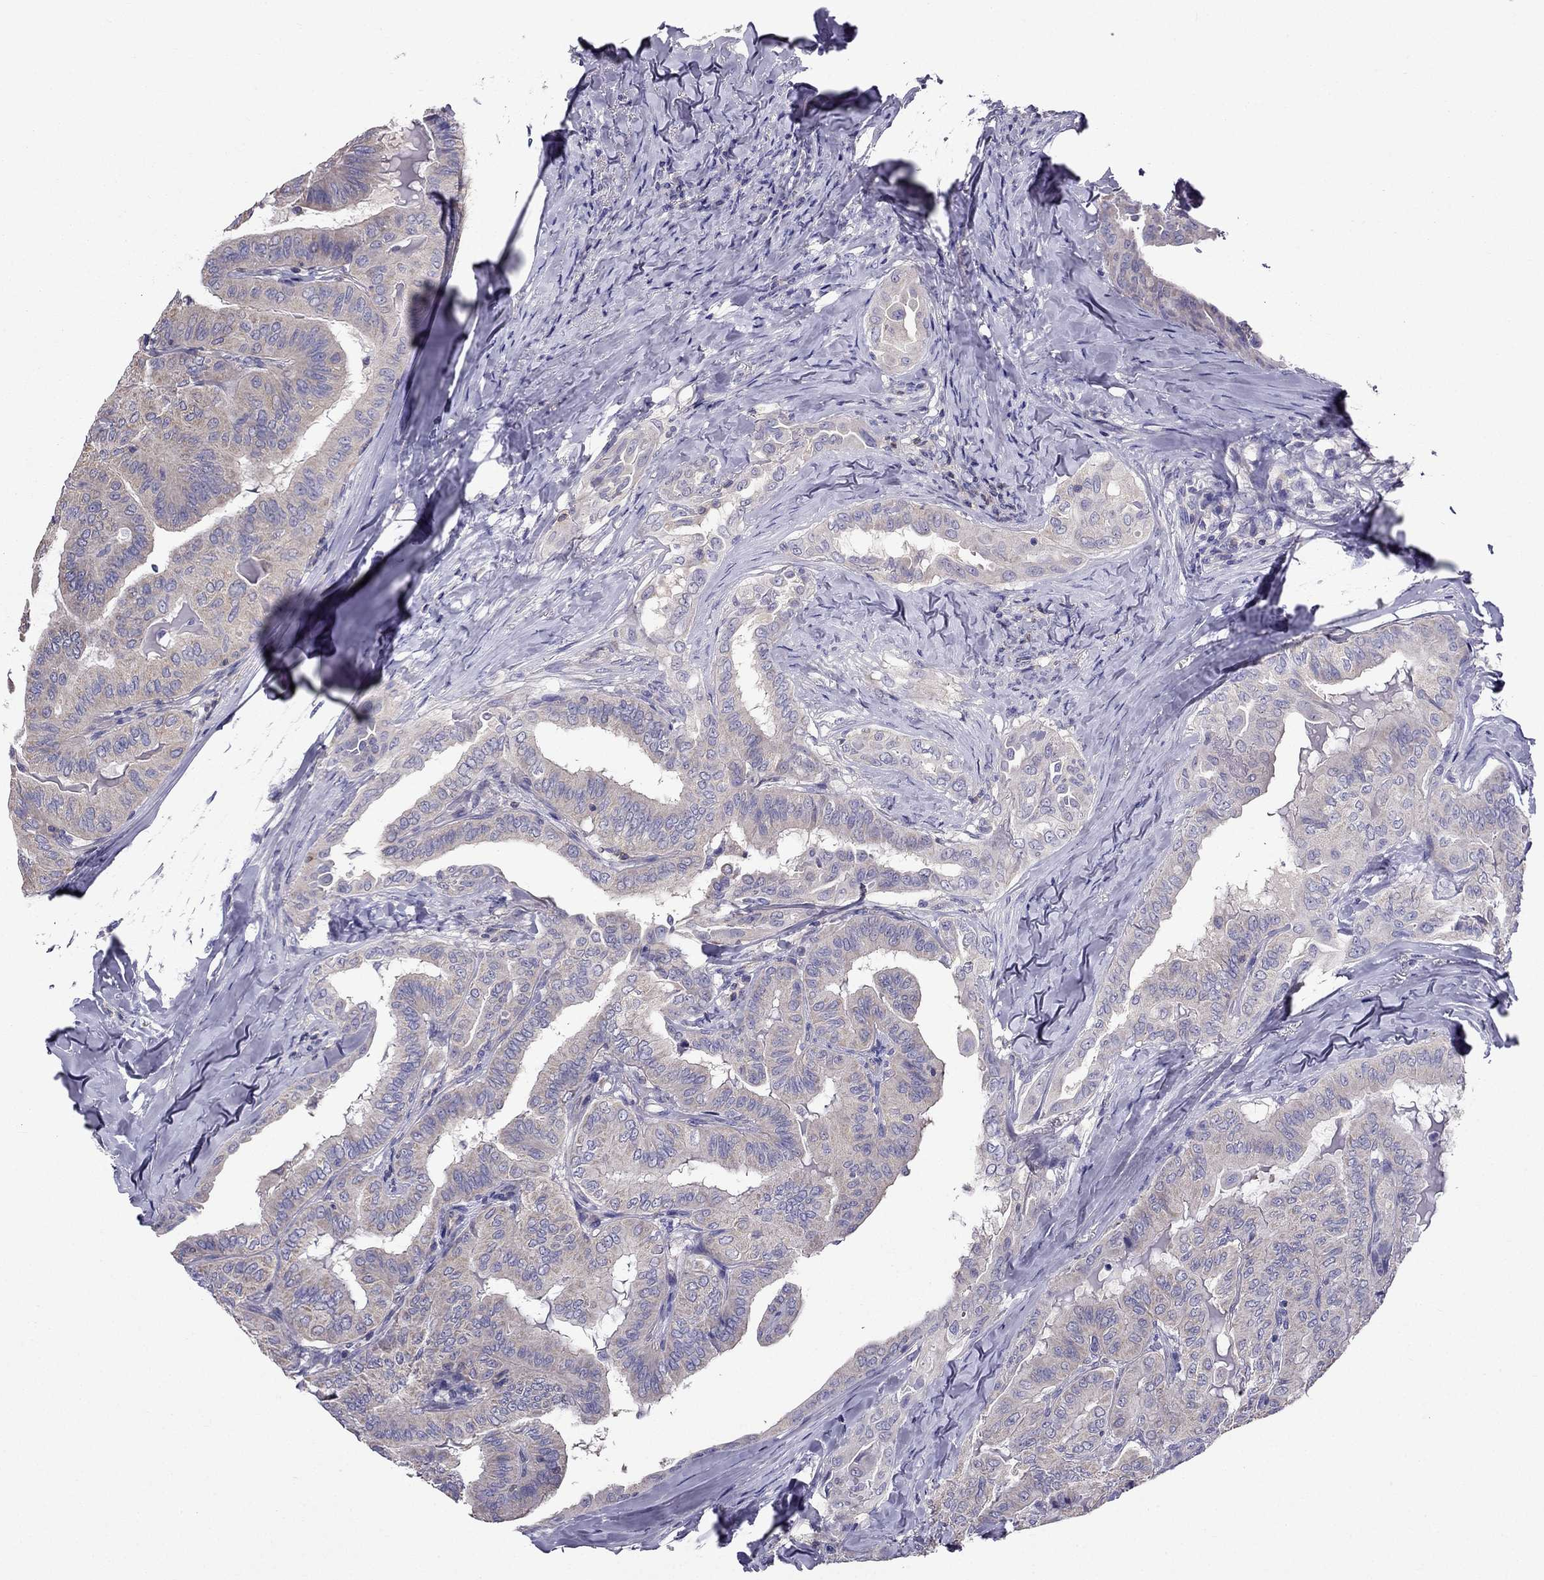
{"staining": {"intensity": "weak", "quantity": "<25%", "location": "cytoplasmic/membranous"}, "tissue": "thyroid cancer", "cell_type": "Tumor cells", "image_type": "cancer", "snomed": [{"axis": "morphology", "description": "Papillary adenocarcinoma, NOS"}, {"axis": "topography", "description": "Thyroid gland"}], "caption": "Papillary adenocarcinoma (thyroid) was stained to show a protein in brown. There is no significant expression in tumor cells. Nuclei are stained in blue.", "gene": "AAK1", "patient": {"sex": "female", "age": 68}}